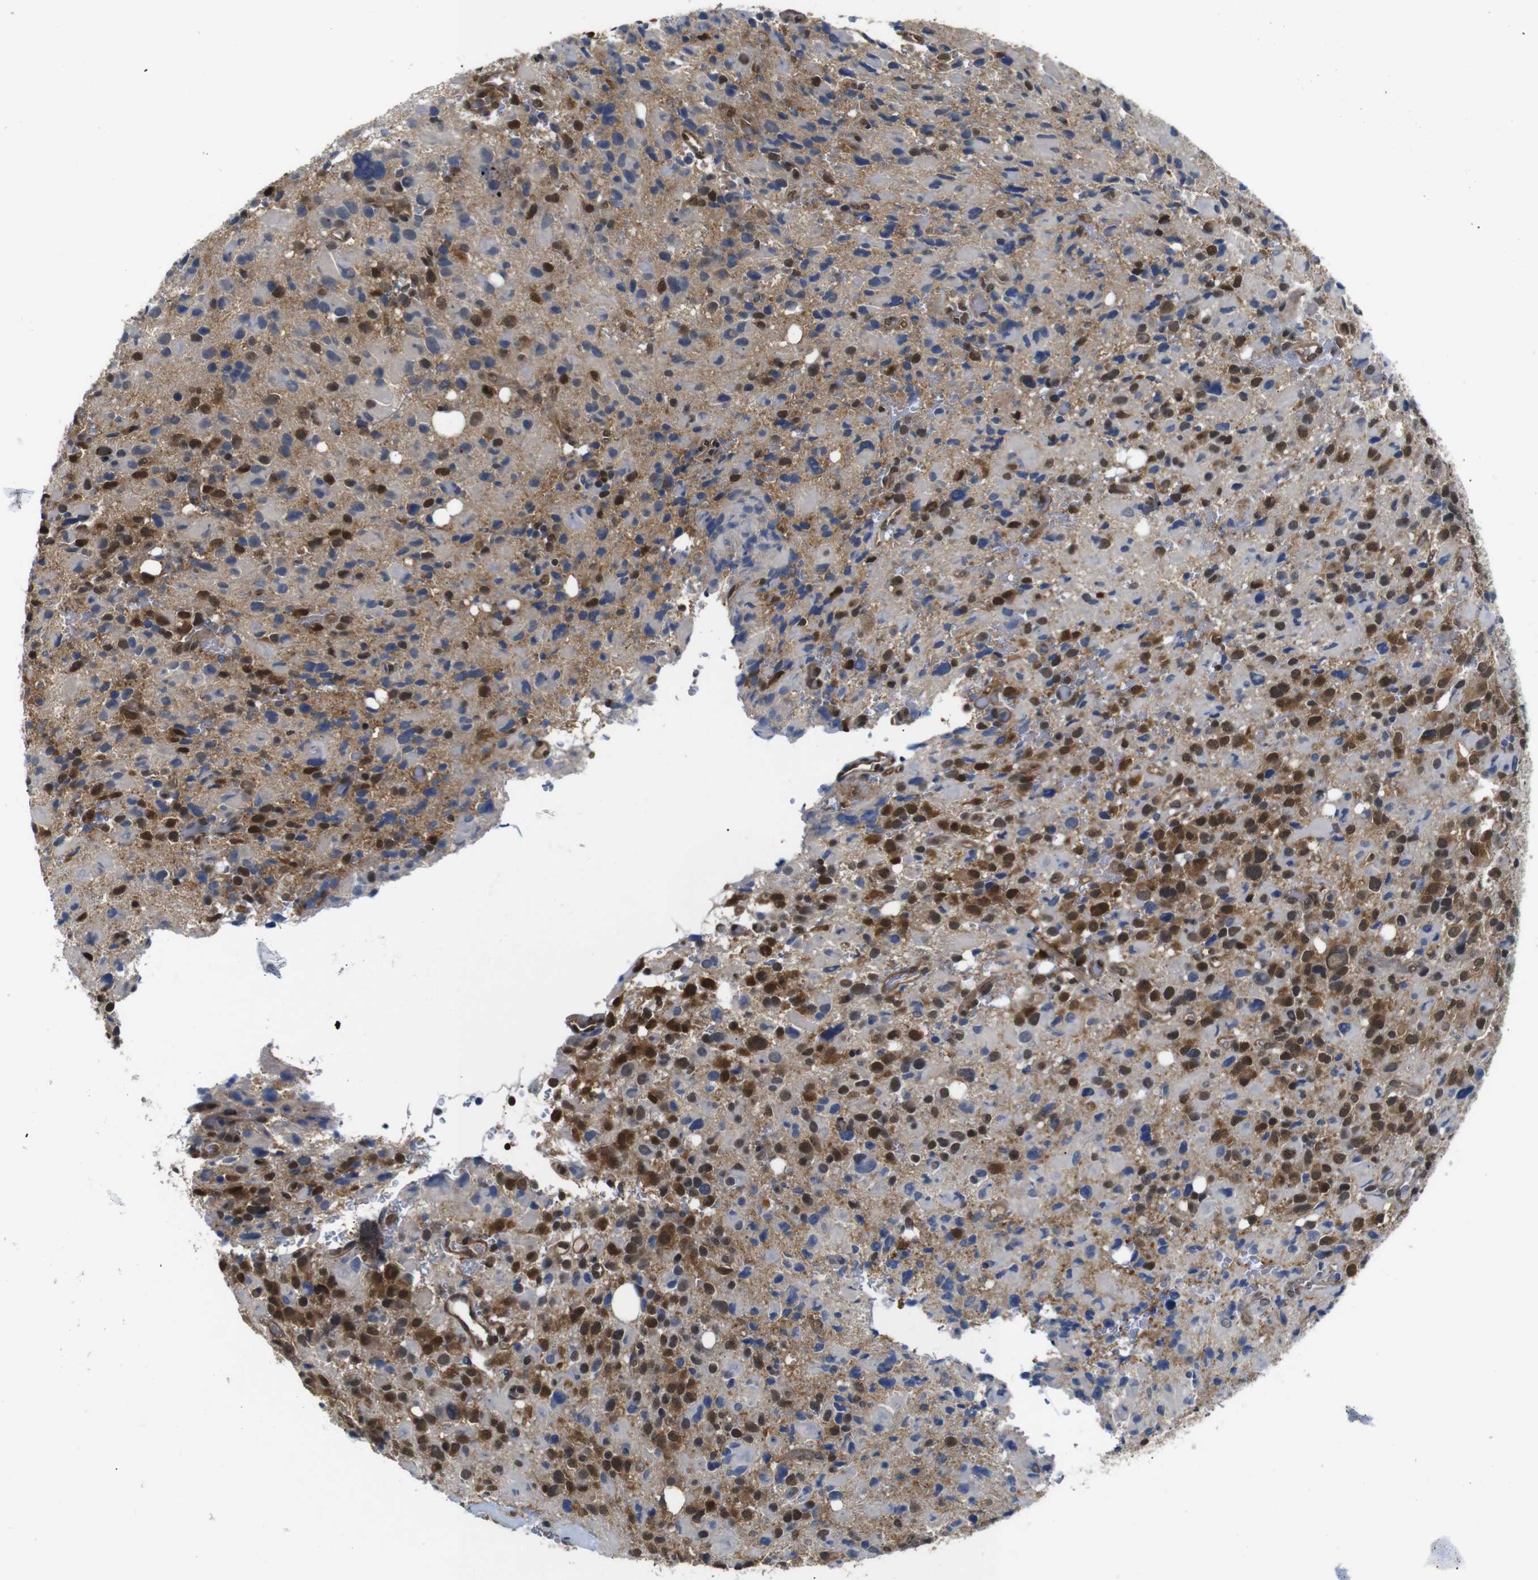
{"staining": {"intensity": "strong", "quantity": "25%-75%", "location": "cytoplasmic/membranous,nuclear"}, "tissue": "glioma", "cell_type": "Tumor cells", "image_type": "cancer", "snomed": [{"axis": "morphology", "description": "Glioma, malignant, High grade"}, {"axis": "topography", "description": "Brain"}], "caption": "Protein expression by immunohistochemistry (IHC) reveals strong cytoplasmic/membranous and nuclear staining in approximately 25%-75% of tumor cells in high-grade glioma (malignant).", "gene": "UBXN1", "patient": {"sex": "male", "age": 48}}